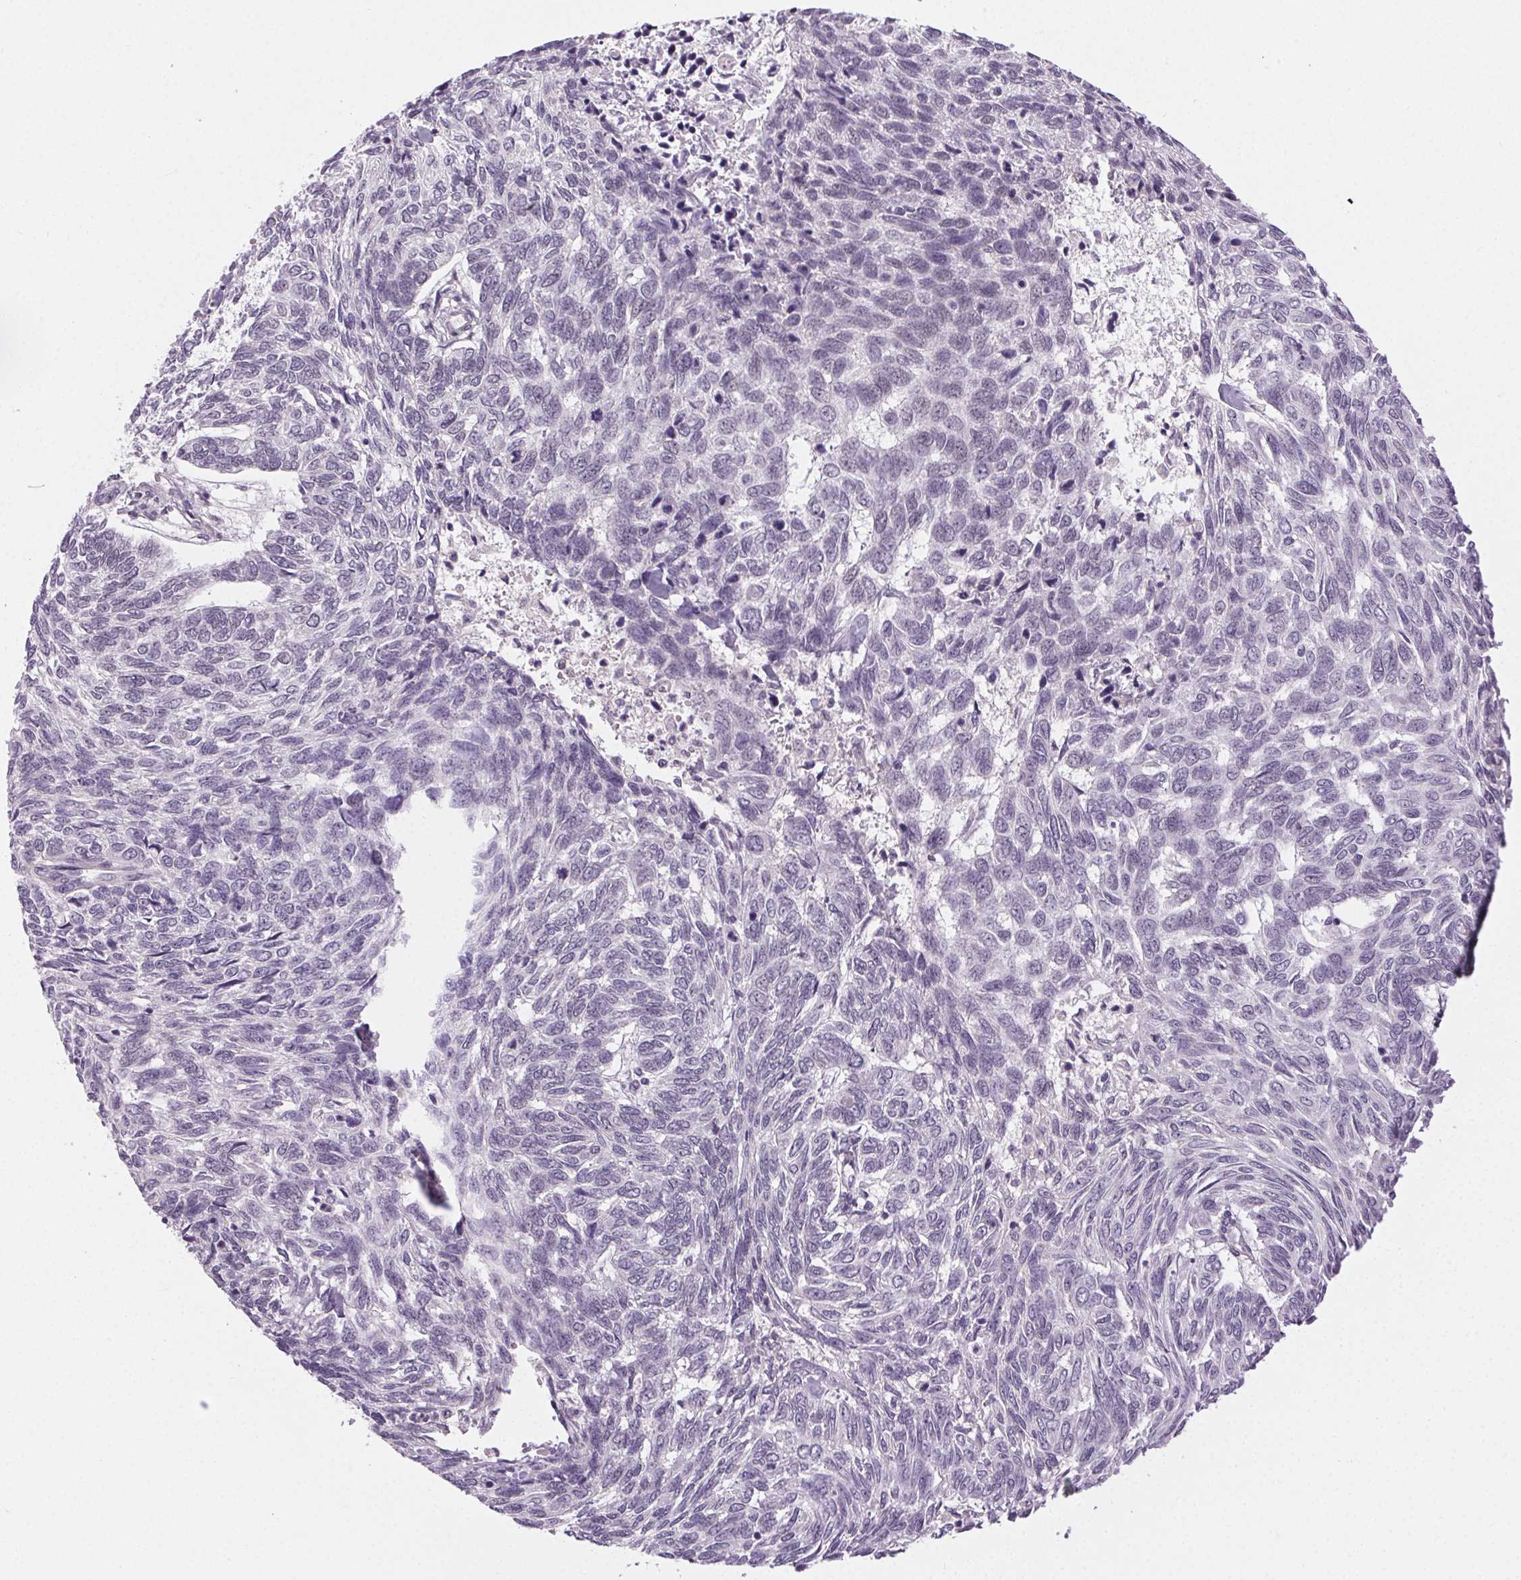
{"staining": {"intensity": "negative", "quantity": "none", "location": "none"}, "tissue": "skin cancer", "cell_type": "Tumor cells", "image_type": "cancer", "snomed": [{"axis": "morphology", "description": "Basal cell carcinoma"}, {"axis": "topography", "description": "Skin"}], "caption": "Protein analysis of skin cancer (basal cell carcinoma) exhibits no significant expression in tumor cells.", "gene": "FAM168A", "patient": {"sex": "female", "age": 65}}